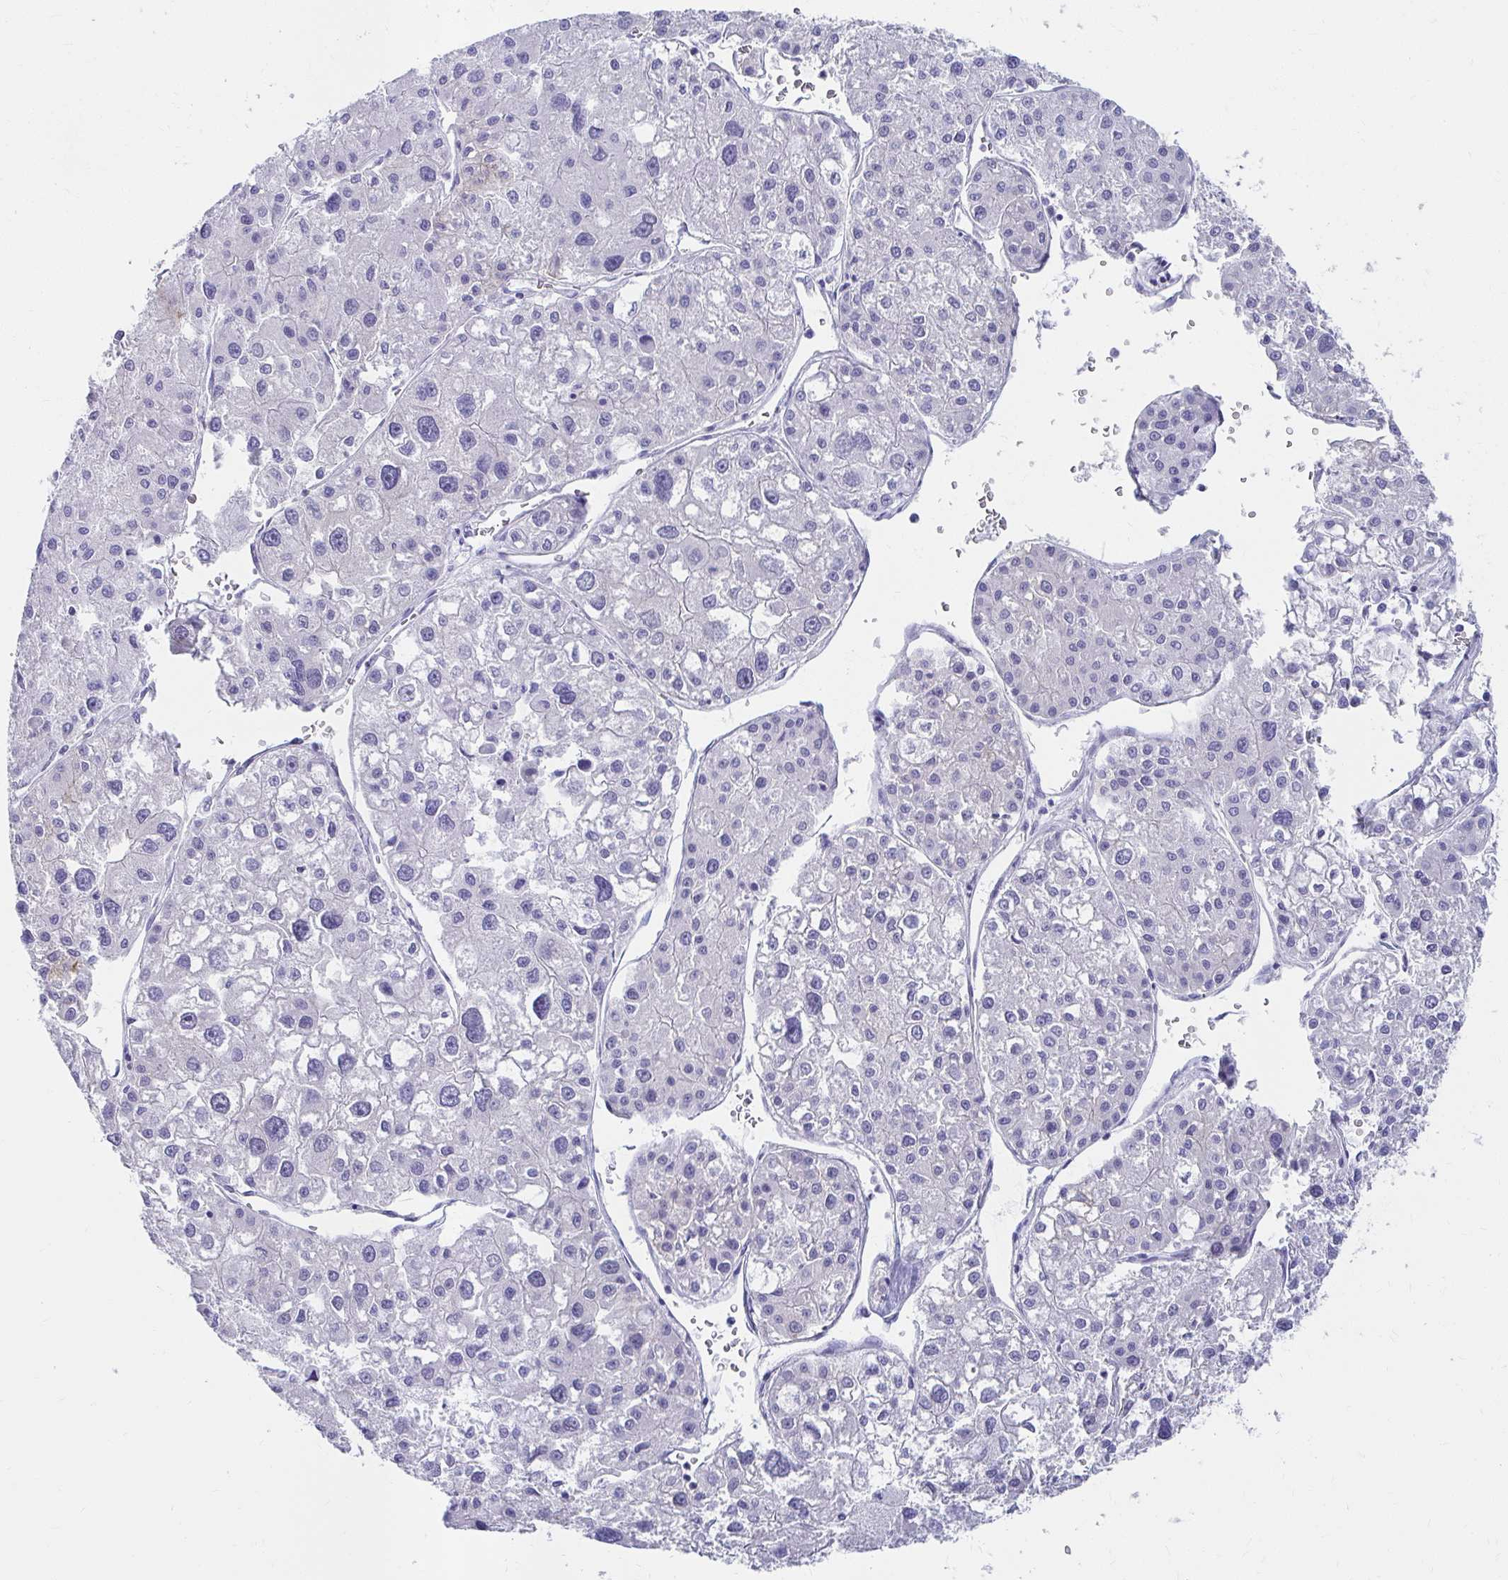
{"staining": {"intensity": "negative", "quantity": "none", "location": "none"}, "tissue": "liver cancer", "cell_type": "Tumor cells", "image_type": "cancer", "snomed": [{"axis": "morphology", "description": "Carcinoma, Hepatocellular, NOS"}, {"axis": "topography", "description": "Liver"}], "caption": "IHC image of human liver hepatocellular carcinoma stained for a protein (brown), which demonstrates no positivity in tumor cells.", "gene": "C19orf81", "patient": {"sex": "male", "age": 73}}